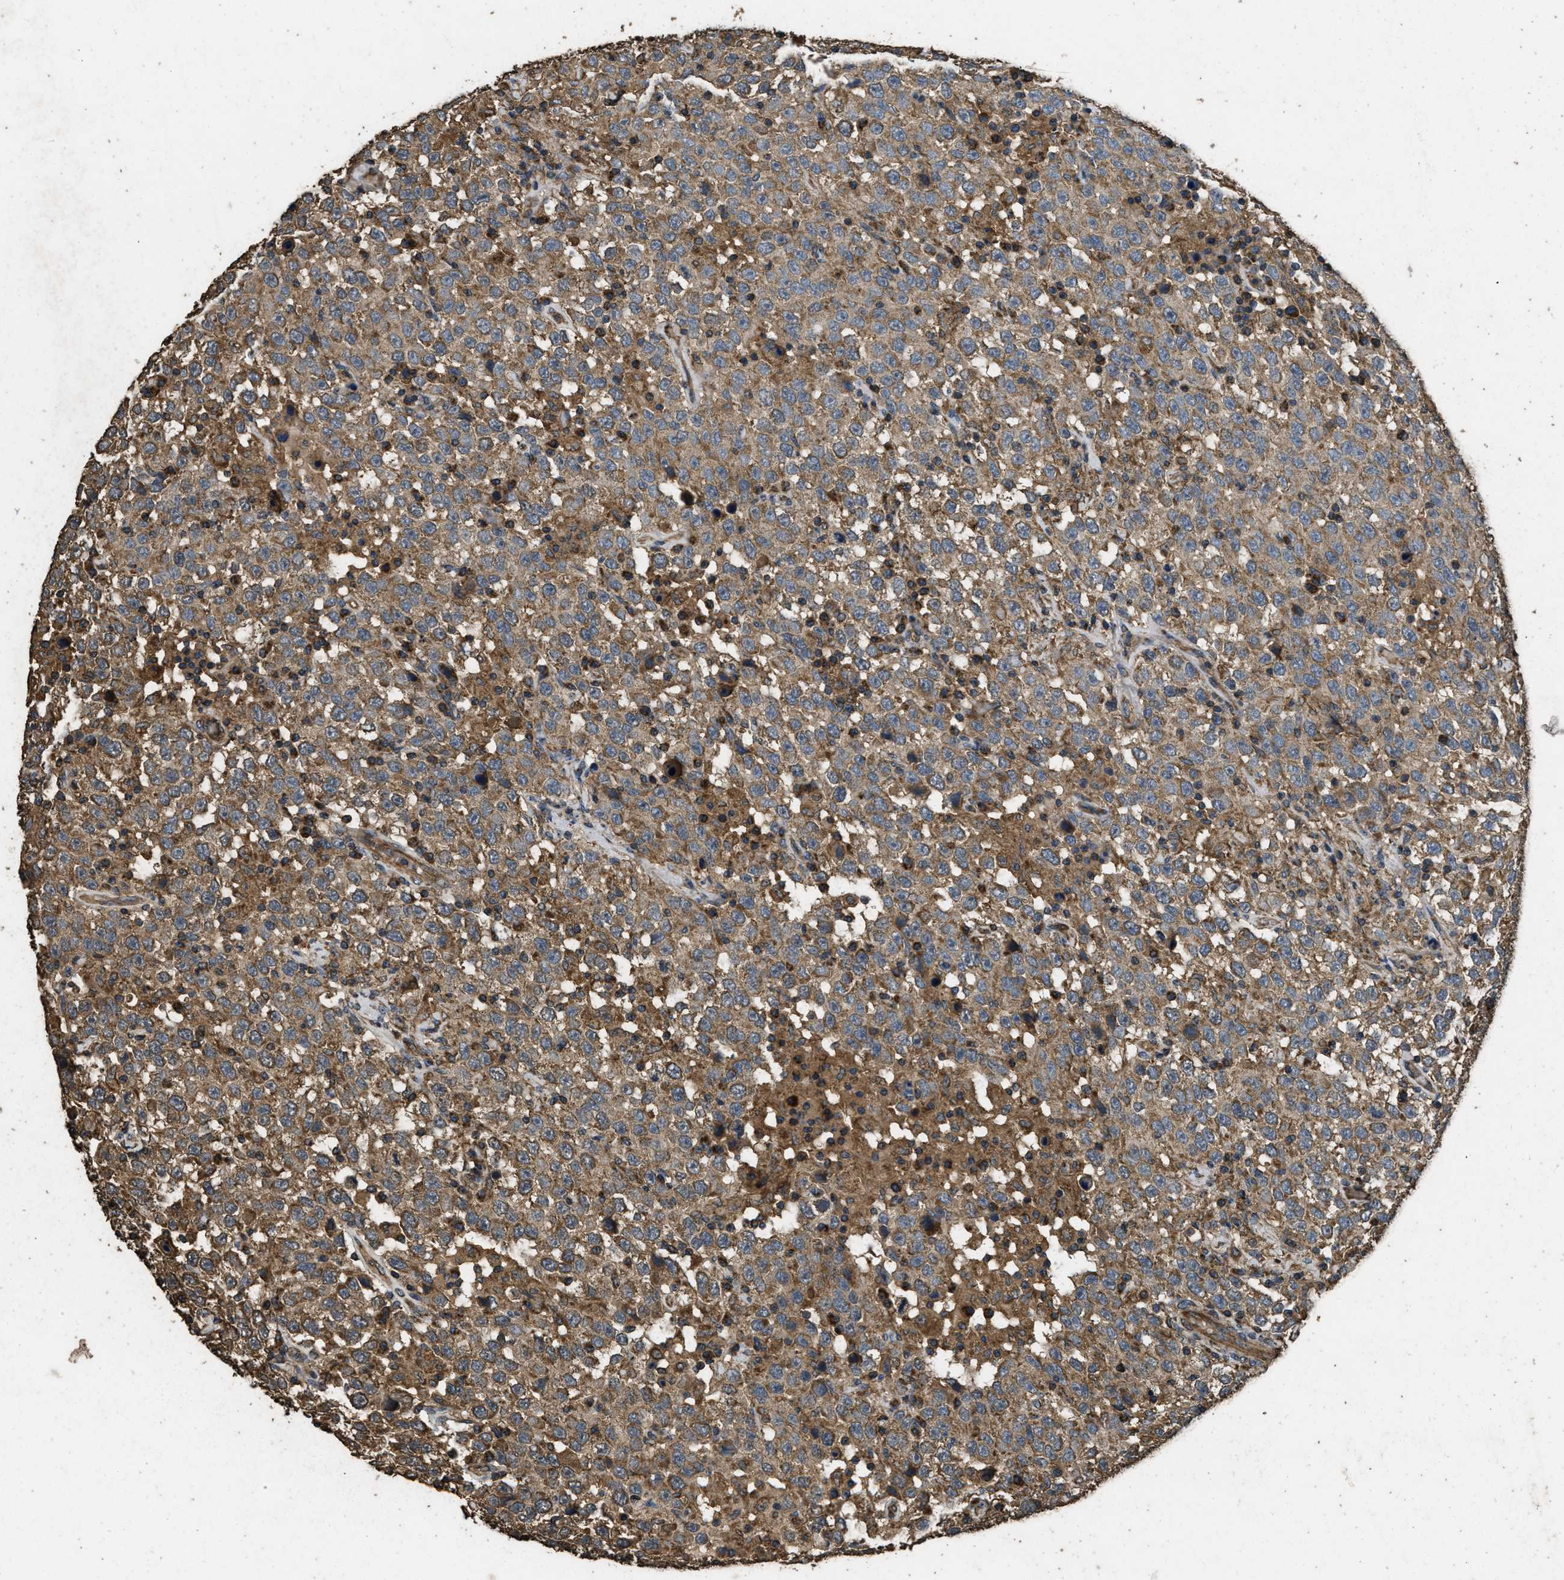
{"staining": {"intensity": "moderate", "quantity": ">75%", "location": "cytoplasmic/membranous"}, "tissue": "testis cancer", "cell_type": "Tumor cells", "image_type": "cancer", "snomed": [{"axis": "morphology", "description": "Seminoma, NOS"}, {"axis": "topography", "description": "Testis"}], "caption": "Tumor cells reveal moderate cytoplasmic/membranous positivity in about >75% of cells in testis cancer. Nuclei are stained in blue.", "gene": "CYRIA", "patient": {"sex": "male", "age": 41}}